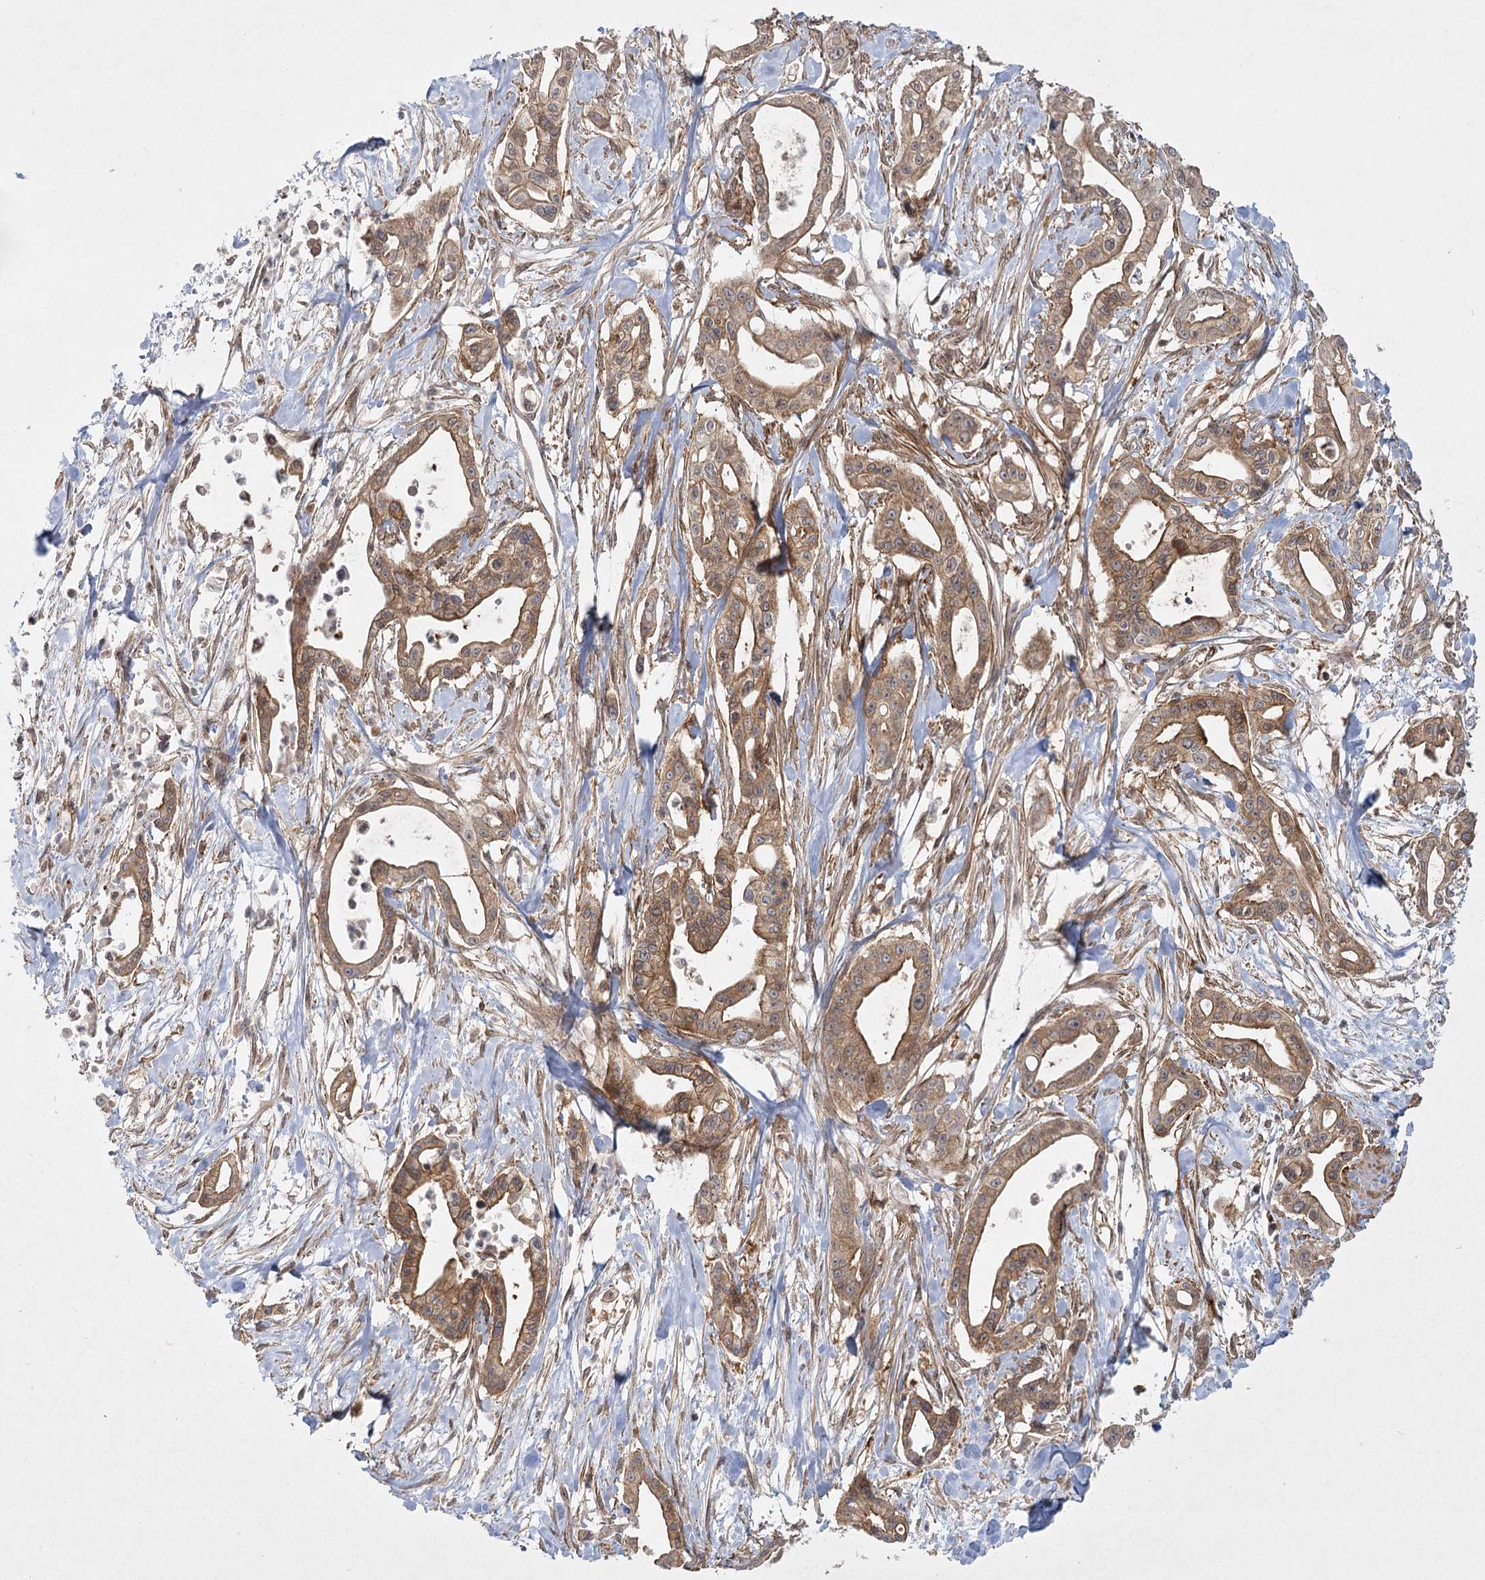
{"staining": {"intensity": "moderate", "quantity": ">75%", "location": "cytoplasmic/membranous"}, "tissue": "pancreatic cancer", "cell_type": "Tumor cells", "image_type": "cancer", "snomed": [{"axis": "morphology", "description": "Adenocarcinoma, NOS"}, {"axis": "topography", "description": "Pancreas"}], "caption": "A medium amount of moderate cytoplasmic/membranous positivity is appreciated in about >75% of tumor cells in pancreatic cancer (adenocarcinoma) tissue. The staining was performed using DAB (3,3'-diaminobenzidine) to visualize the protein expression in brown, while the nuclei were stained in blue with hematoxylin (Magnification: 20x).", "gene": "SH2D3A", "patient": {"sex": "male", "age": 68}}